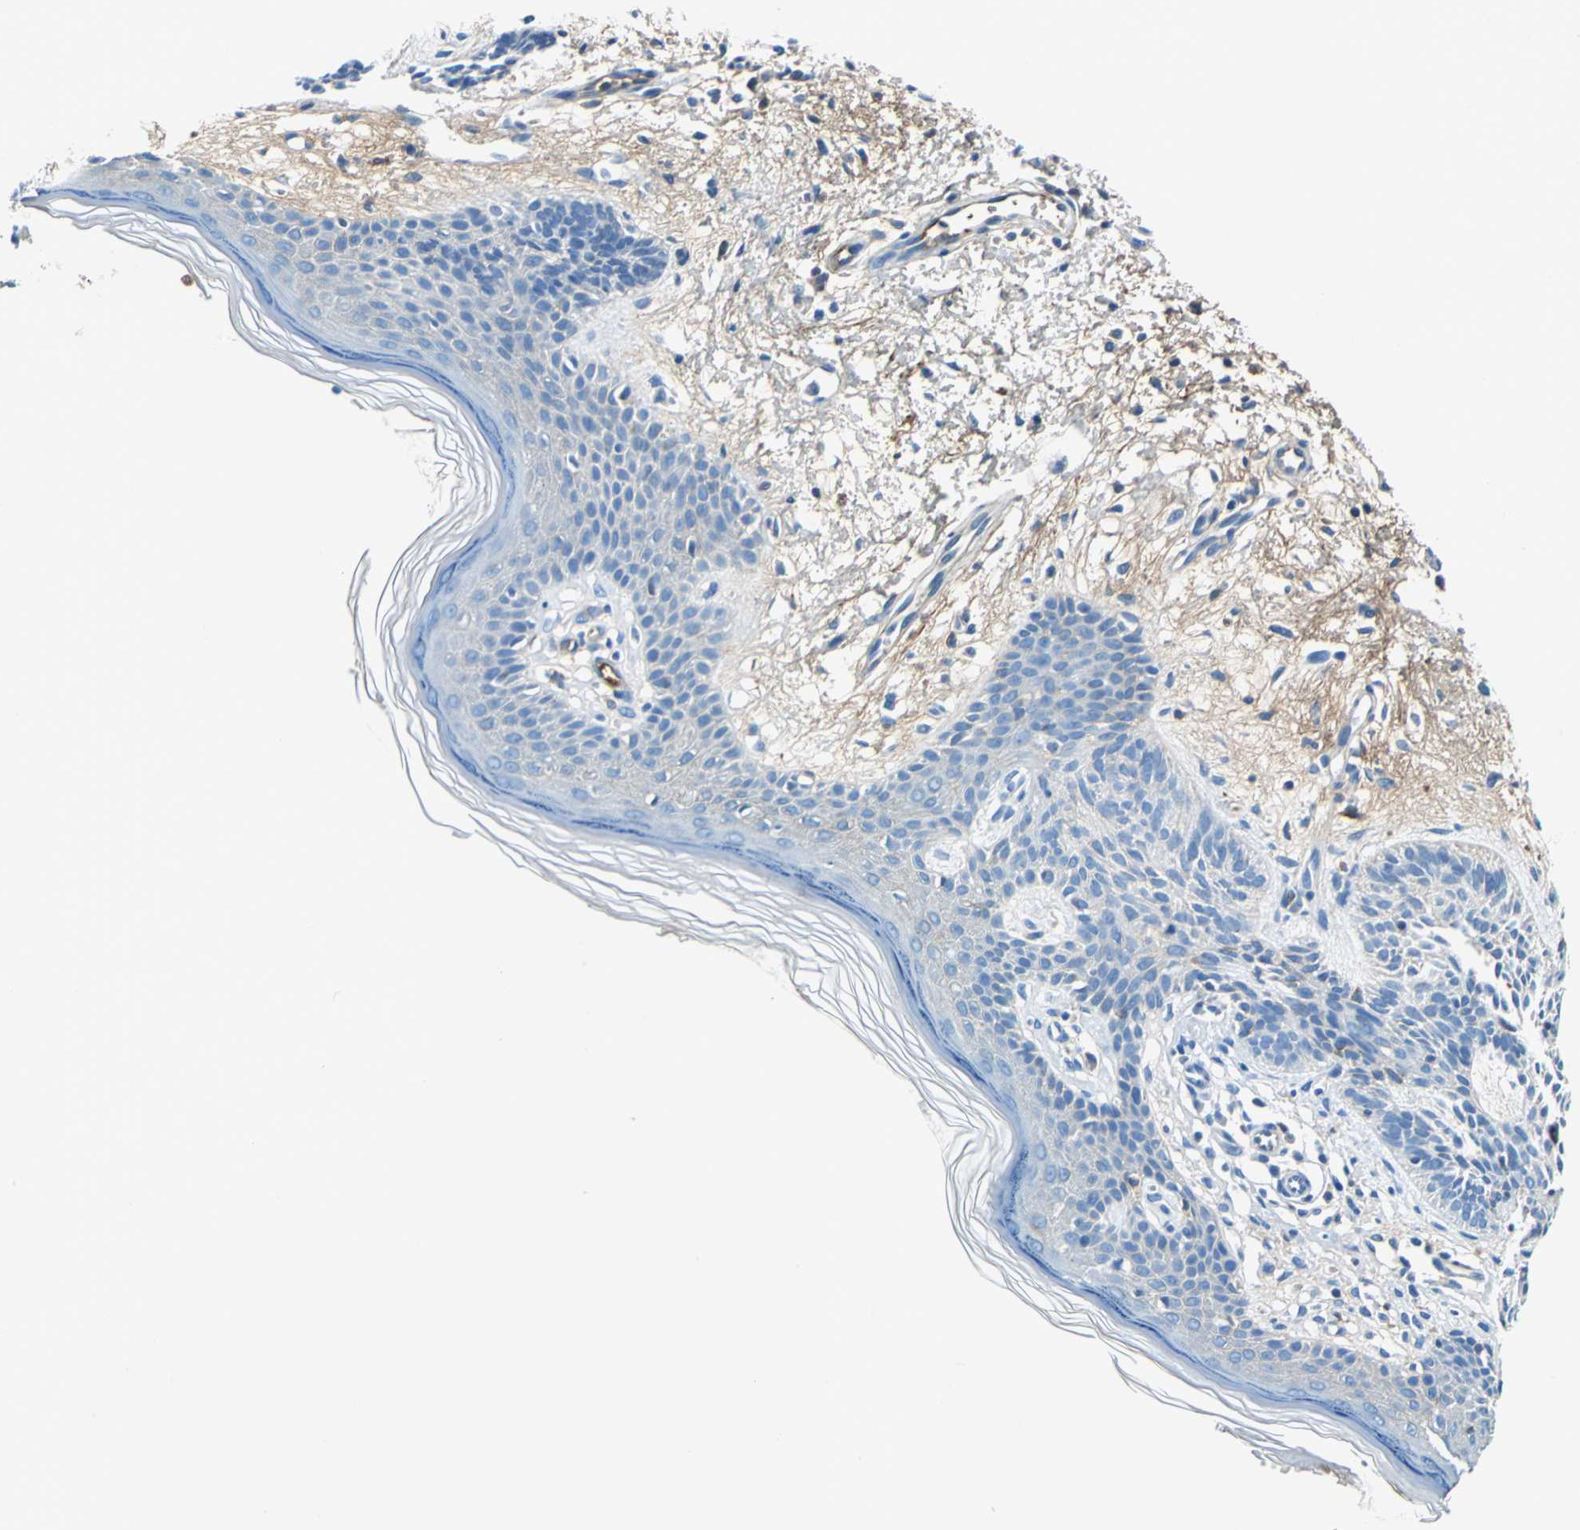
{"staining": {"intensity": "weak", "quantity": "<25%", "location": "cytoplasmic/membranous"}, "tissue": "skin cancer", "cell_type": "Tumor cells", "image_type": "cancer", "snomed": [{"axis": "morphology", "description": "Normal tissue, NOS"}, {"axis": "morphology", "description": "Basal cell carcinoma"}, {"axis": "topography", "description": "Skin"}], "caption": "An immunohistochemistry histopathology image of skin basal cell carcinoma is shown. There is no staining in tumor cells of skin basal cell carcinoma. (DAB (3,3'-diaminobenzidine) immunohistochemistry (IHC) visualized using brightfield microscopy, high magnification).", "gene": "ALB", "patient": {"sex": "female", "age": 69}}